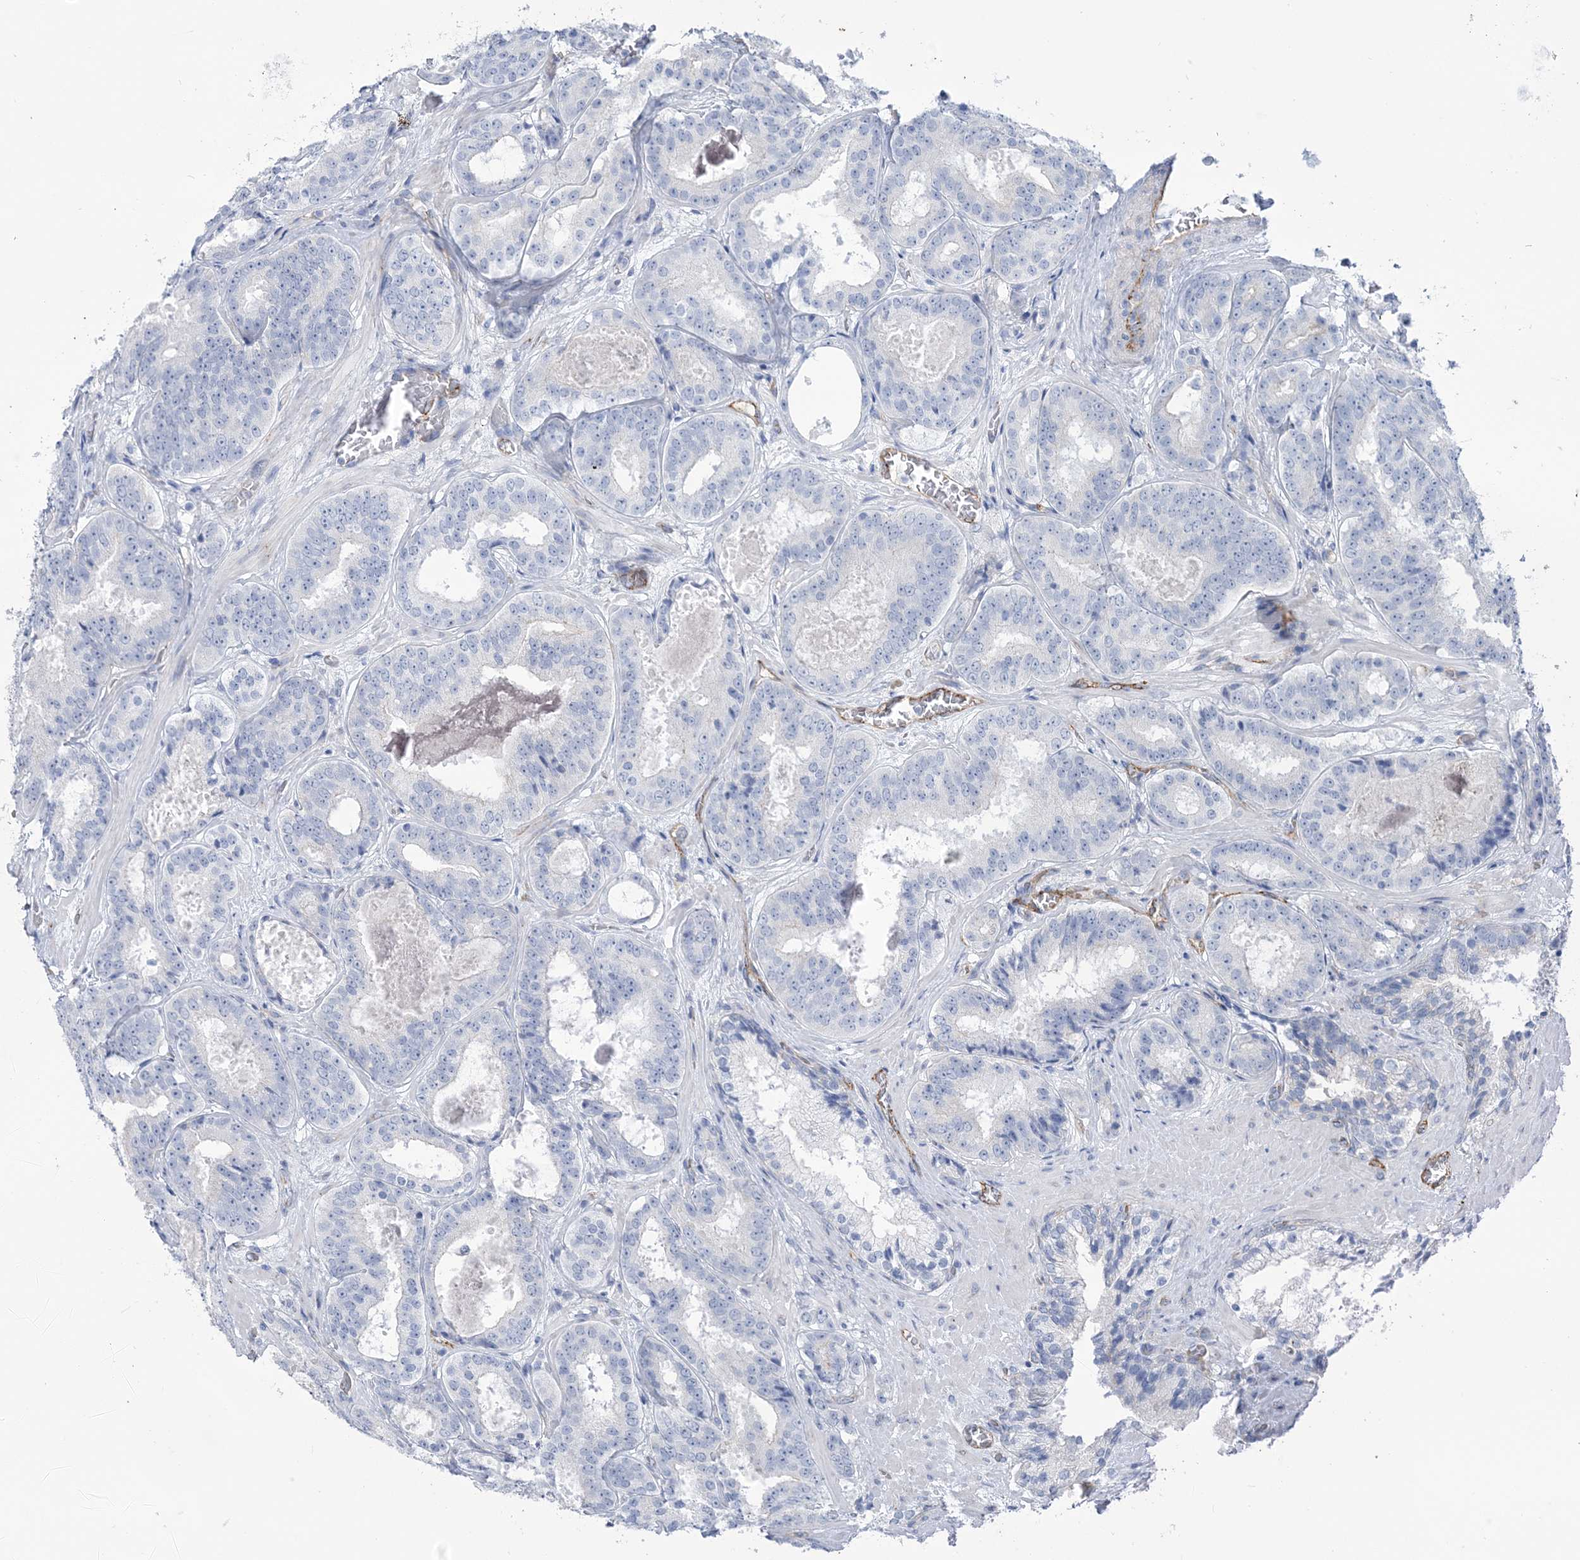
{"staining": {"intensity": "negative", "quantity": "none", "location": "none"}, "tissue": "prostate cancer", "cell_type": "Tumor cells", "image_type": "cancer", "snomed": [{"axis": "morphology", "description": "Adenocarcinoma, High grade"}, {"axis": "topography", "description": "Prostate"}], "caption": "Immunohistochemical staining of human prostate cancer (adenocarcinoma (high-grade)) shows no significant positivity in tumor cells. (DAB (3,3'-diaminobenzidine) IHC with hematoxylin counter stain).", "gene": "RAB11FIP5", "patient": {"sex": "male", "age": 57}}